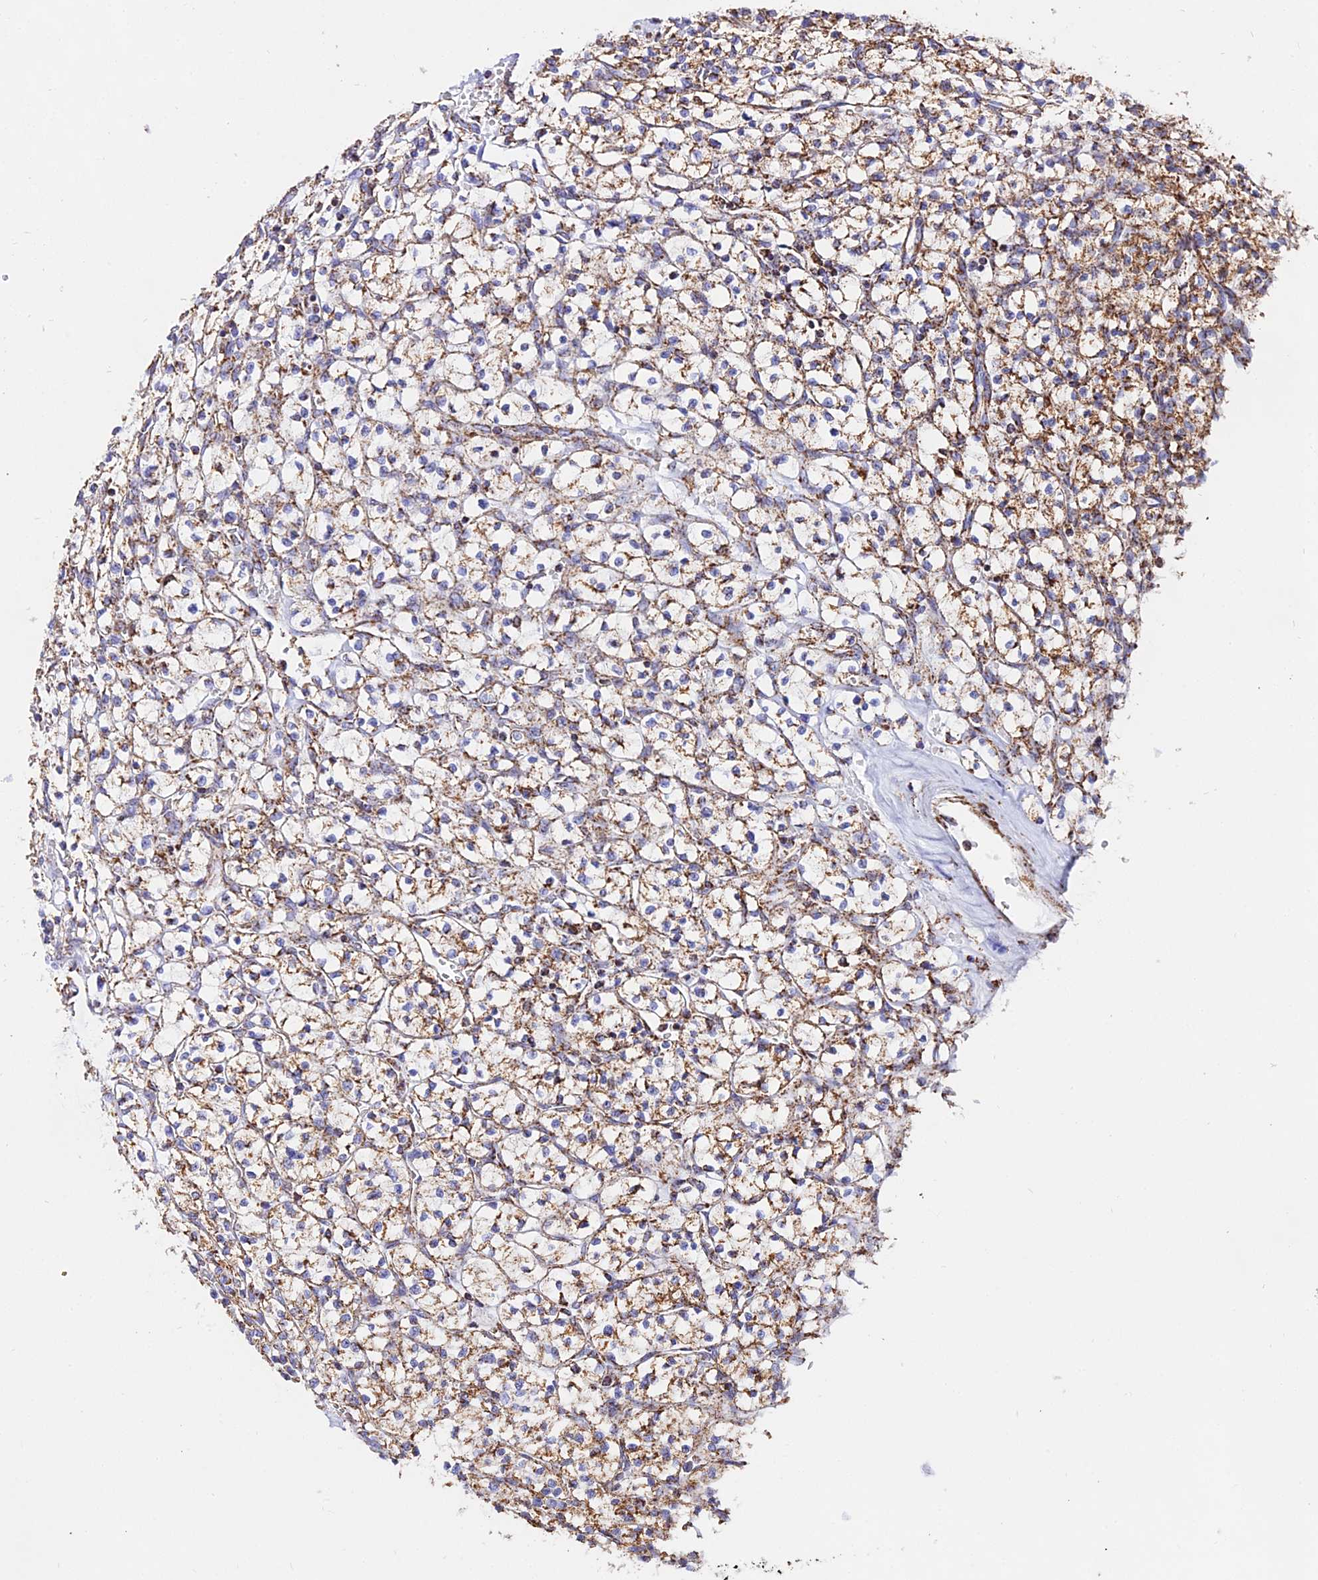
{"staining": {"intensity": "moderate", "quantity": ">75%", "location": "cytoplasmic/membranous"}, "tissue": "renal cancer", "cell_type": "Tumor cells", "image_type": "cancer", "snomed": [{"axis": "morphology", "description": "Adenocarcinoma, NOS"}, {"axis": "topography", "description": "Kidney"}], "caption": "Immunohistochemistry (IHC) of human renal adenocarcinoma displays medium levels of moderate cytoplasmic/membranous staining in about >75% of tumor cells. (DAB IHC with brightfield microscopy, high magnification).", "gene": "ATP5PD", "patient": {"sex": "female", "age": 64}}